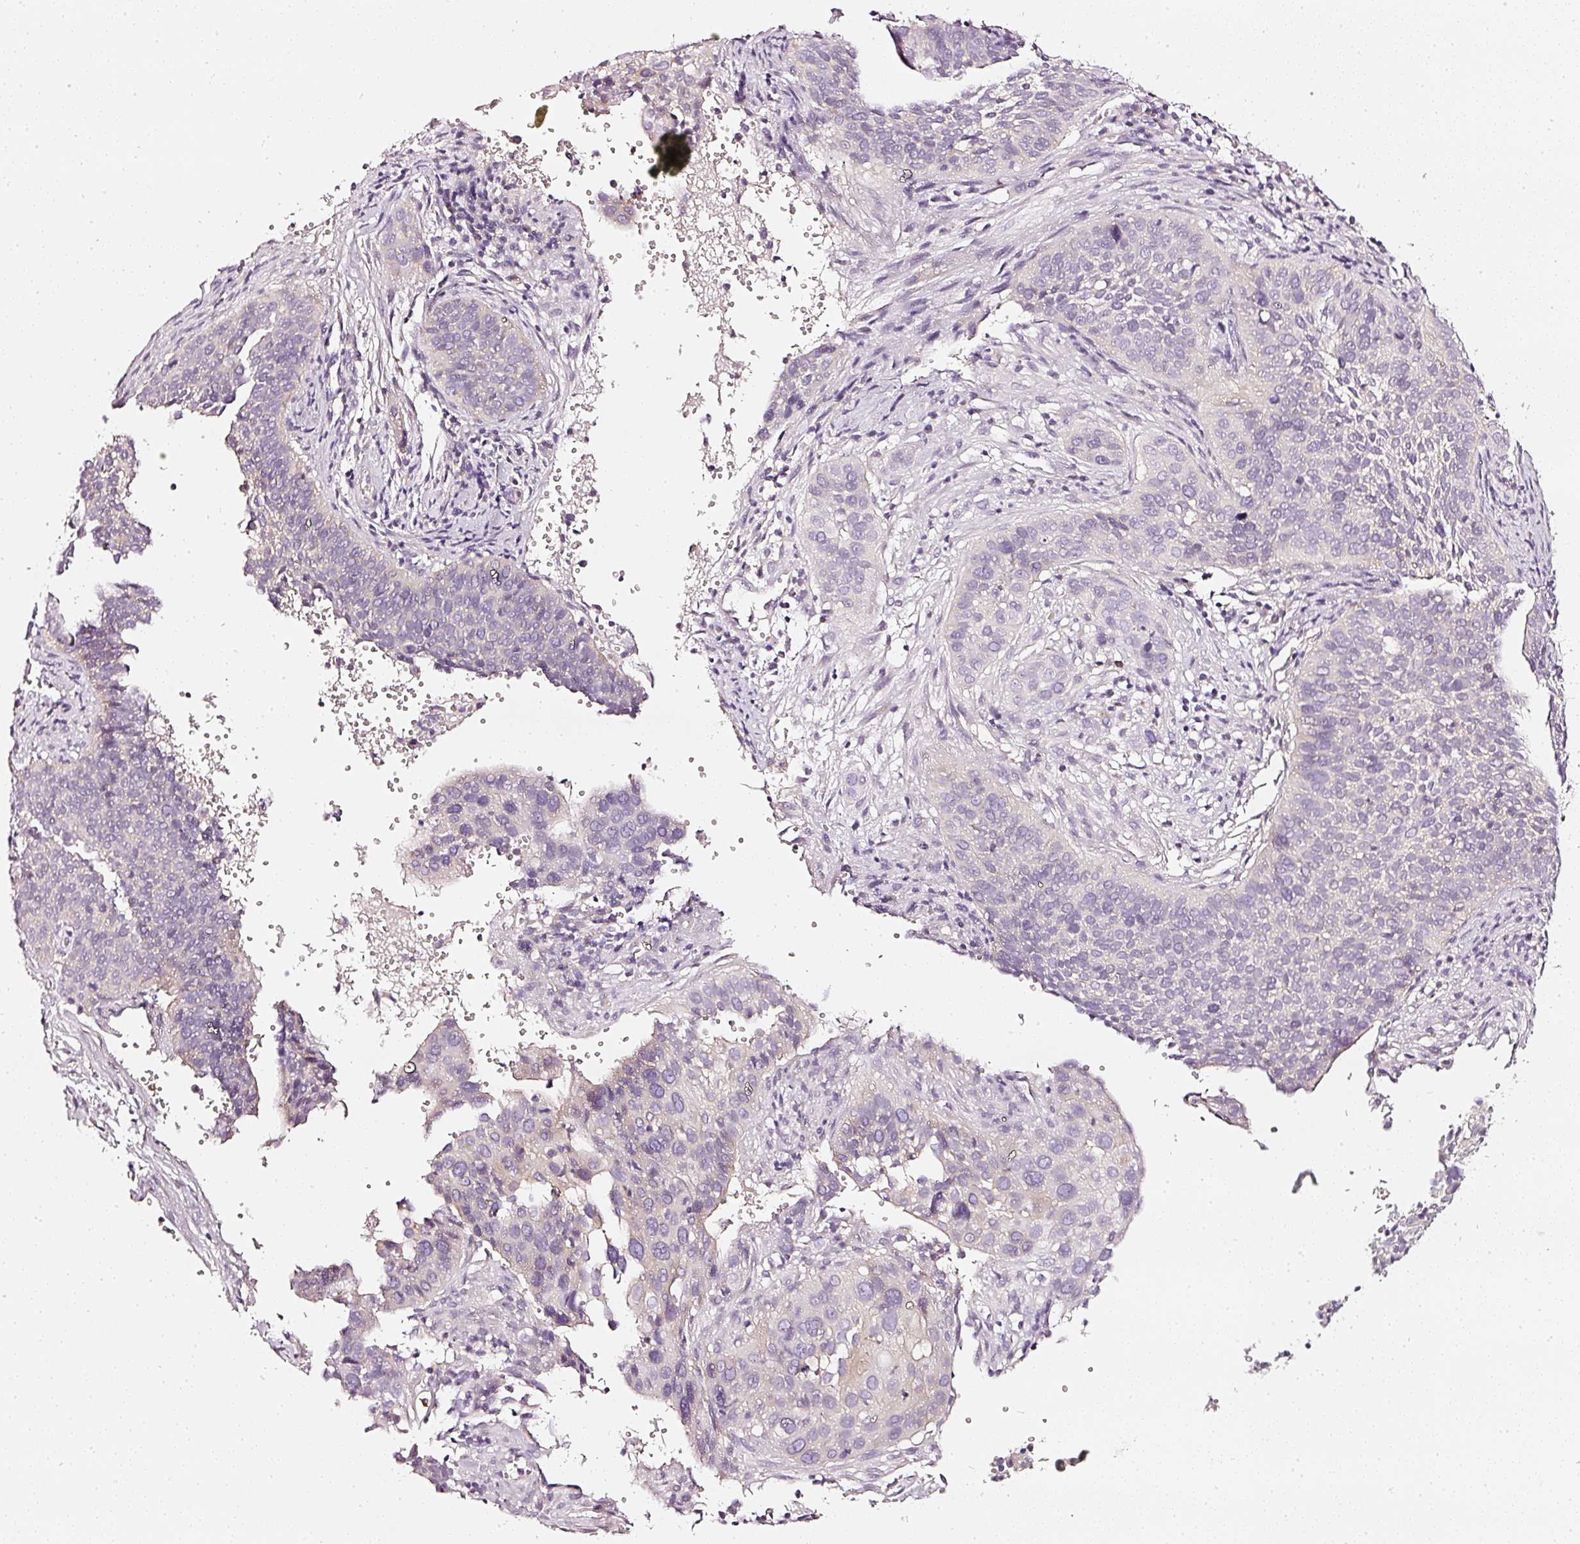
{"staining": {"intensity": "negative", "quantity": "none", "location": "none"}, "tissue": "cervical cancer", "cell_type": "Tumor cells", "image_type": "cancer", "snomed": [{"axis": "morphology", "description": "Squamous cell carcinoma, NOS"}, {"axis": "topography", "description": "Cervix"}], "caption": "Immunohistochemical staining of human cervical cancer (squamous cell carcinoma) exhibits no significant expression in tumor cells. The staining is performed using DAB (3,3'-diaminobenzidine) brown chromogen with nuclei counter-stained in using hematoxylin.", "gene": "CNP", "patient": {"sex": "female", "age": 34}}